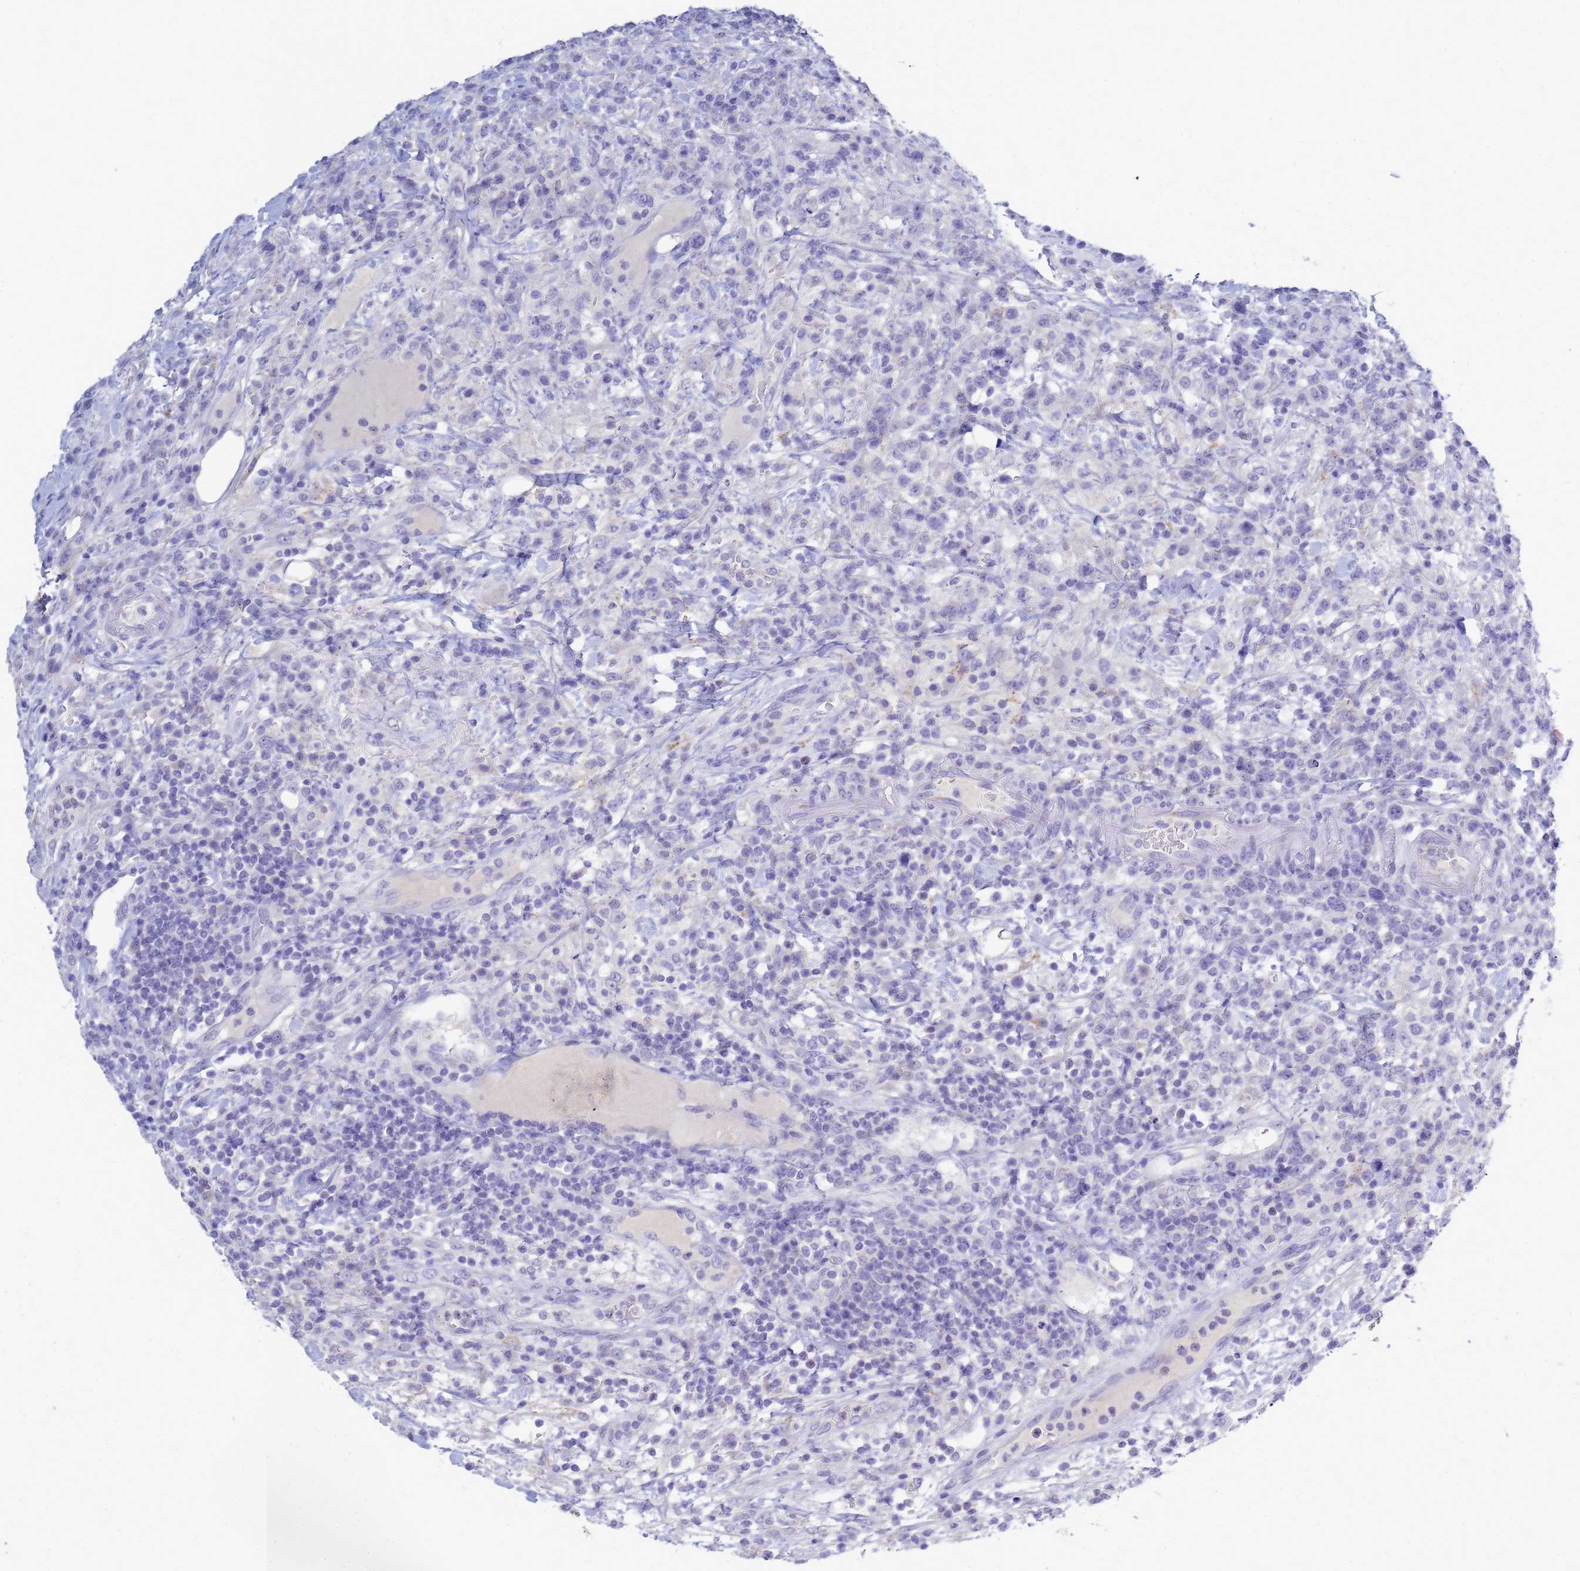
{"staining": {"intensity": "negative", "quantity": "none", "location": "none"}, "tissue": "lymphoma", "cell_type": "Tumor cells", "image_type": "cancer", "snomed": [{"axis": "morphology", "description": "Malignant lymphoma, non-Hodgkin's type, High grade"}, {"axis": "topography", "description": "Colon"}], "caption": "Tumor cells show no significant protein staining in lymphoma.", "gene": "B3GNT8", "patient": {"sex": "female", "age": 53}}